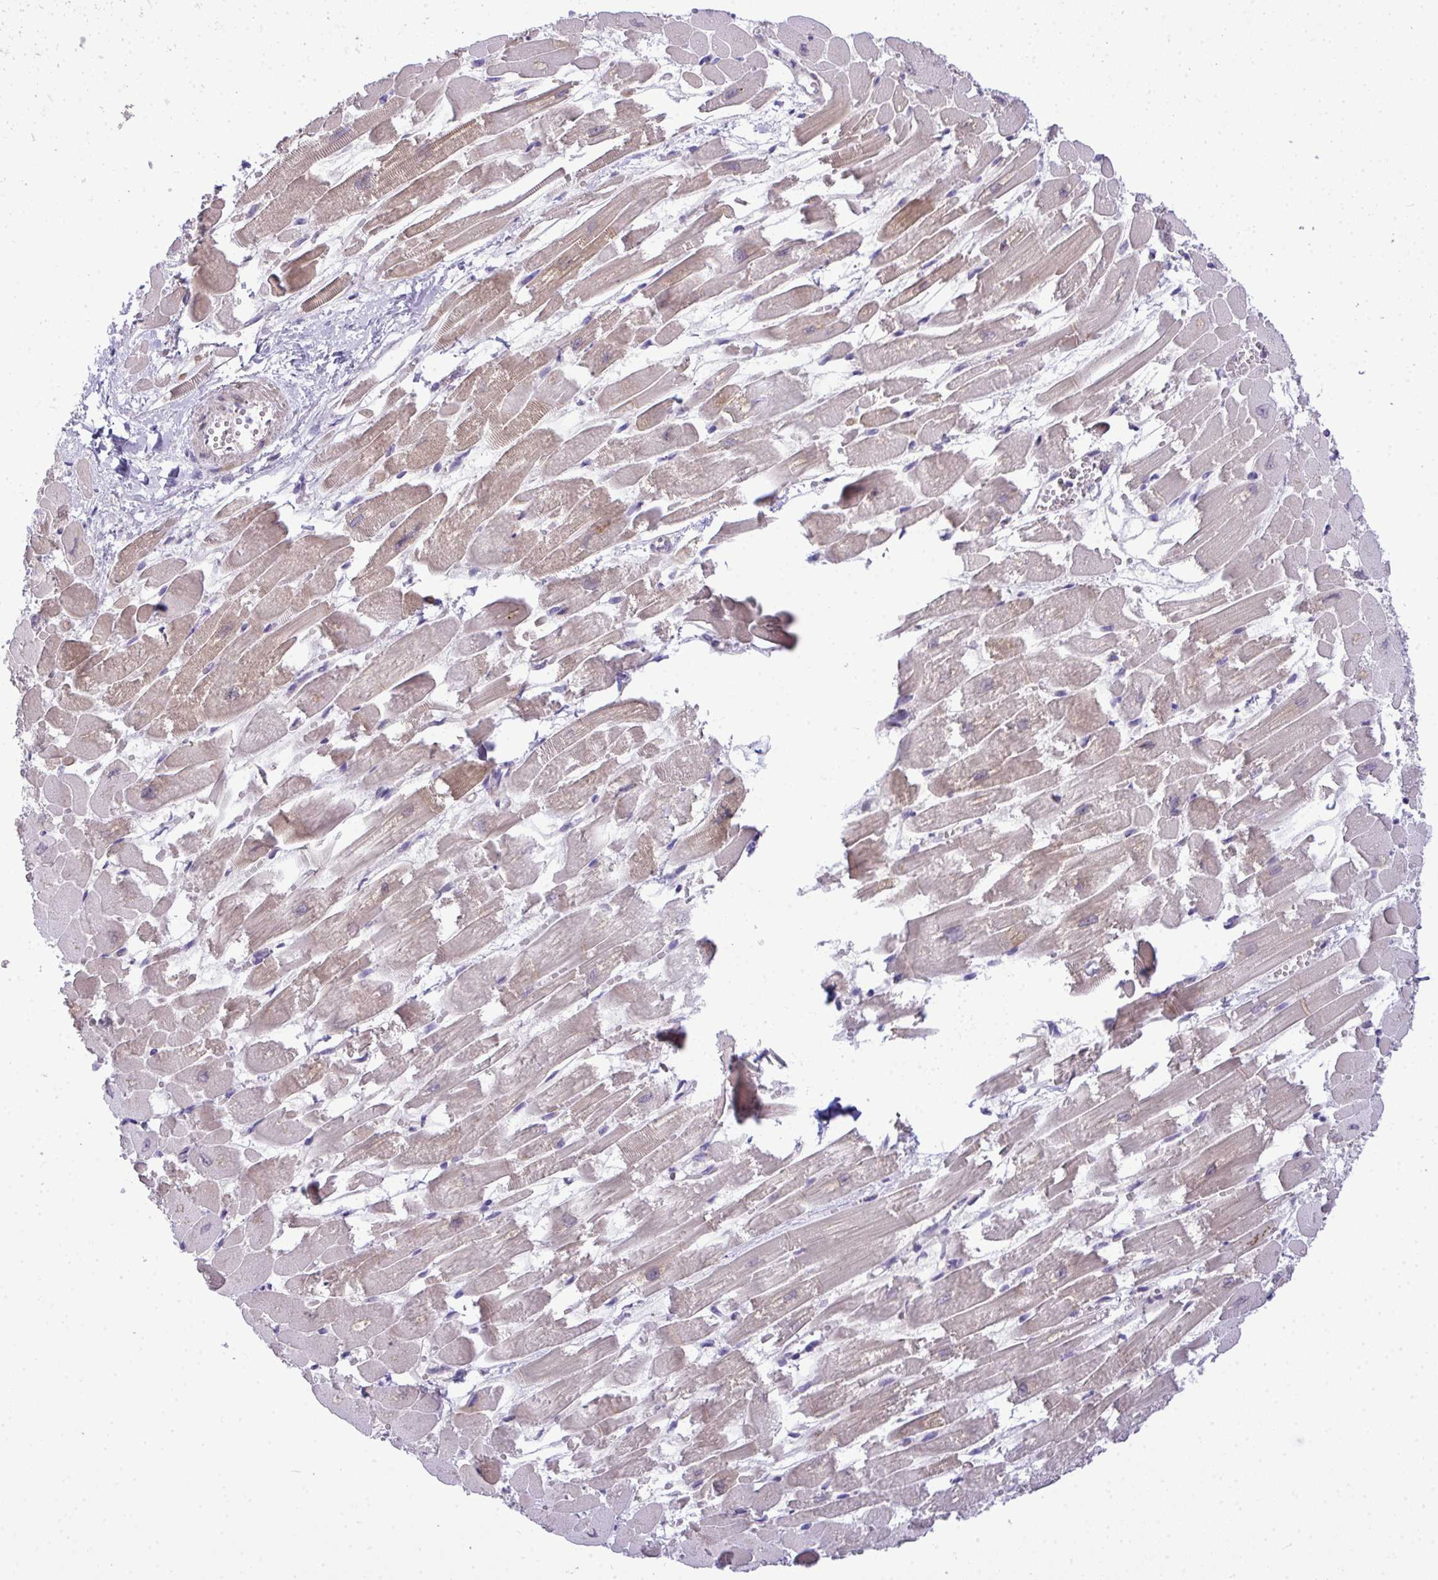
{"staining": {"intensity": "moderate", "quantity": "<25%", "location": "cytoplasmic/membranous"}, "tissue": "heart muscle", "cell_type": "Cardiomyocytes", "image_type": "normal", "snomed": [{"axis": "morphology", "description": "Normal tissue, NOS"}, {"axis": "topography", "description": "Heart"}], "caption": "Heart muscle stained with a brown dye shows moderate cytoplasmic/membranous positive positivity in approximately <25% of cardiomyocytes.", "gene": "NT5C1A", "patient": {"sex": "female", "age": 52}}